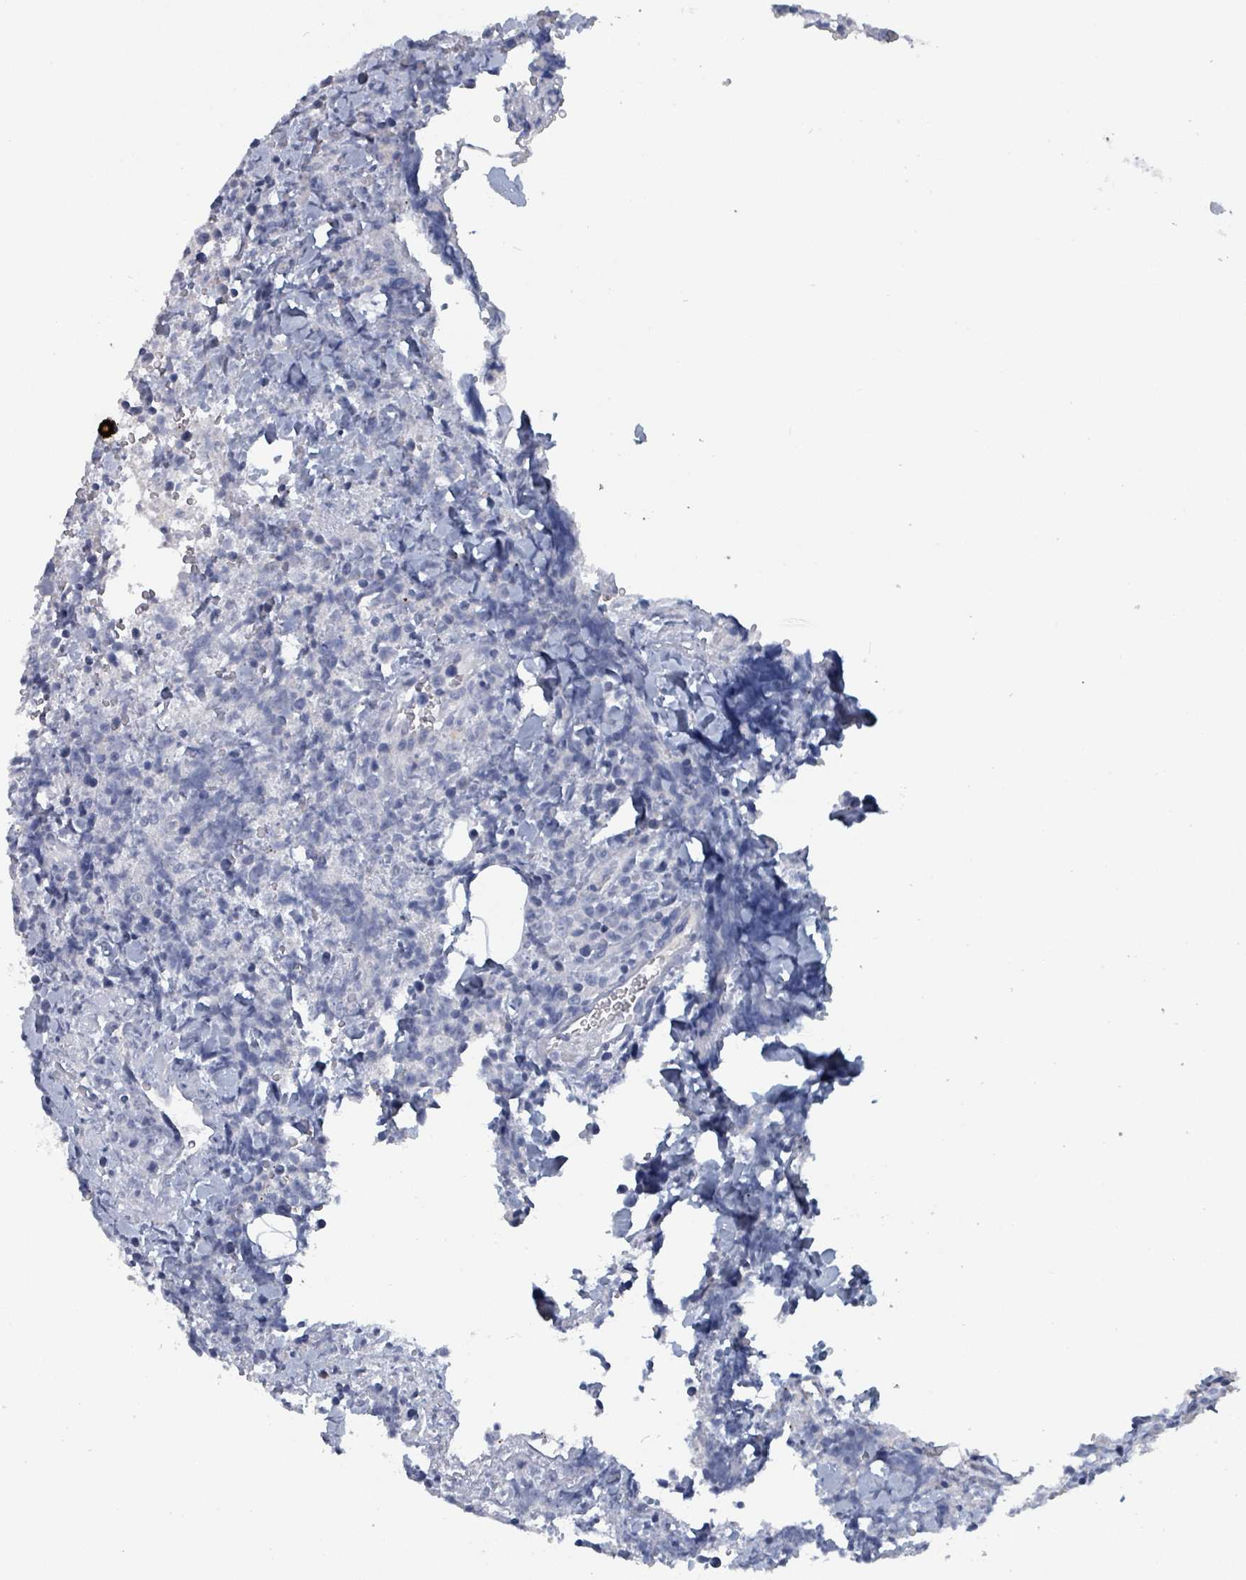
{"staining": {"intensity": "negative", "quantity": "none", "location": "none"}, "tissue": "lymphoma", "cell_type": "Tumor cells", "image_type": "cancer", "snomed": [{"axis": "morphology", "description": "Malignant lymphoma, non-Hodgkin's type, High grade"}, {"axis": "topography", "description": "Lymph node"}], "caption": "This is an immunohistochemistry (IHC) image of lymphoma. There is no positivity in tumor cells.", "gene": "VPS13D", "patient": {"sex": "male", "age": 16}}